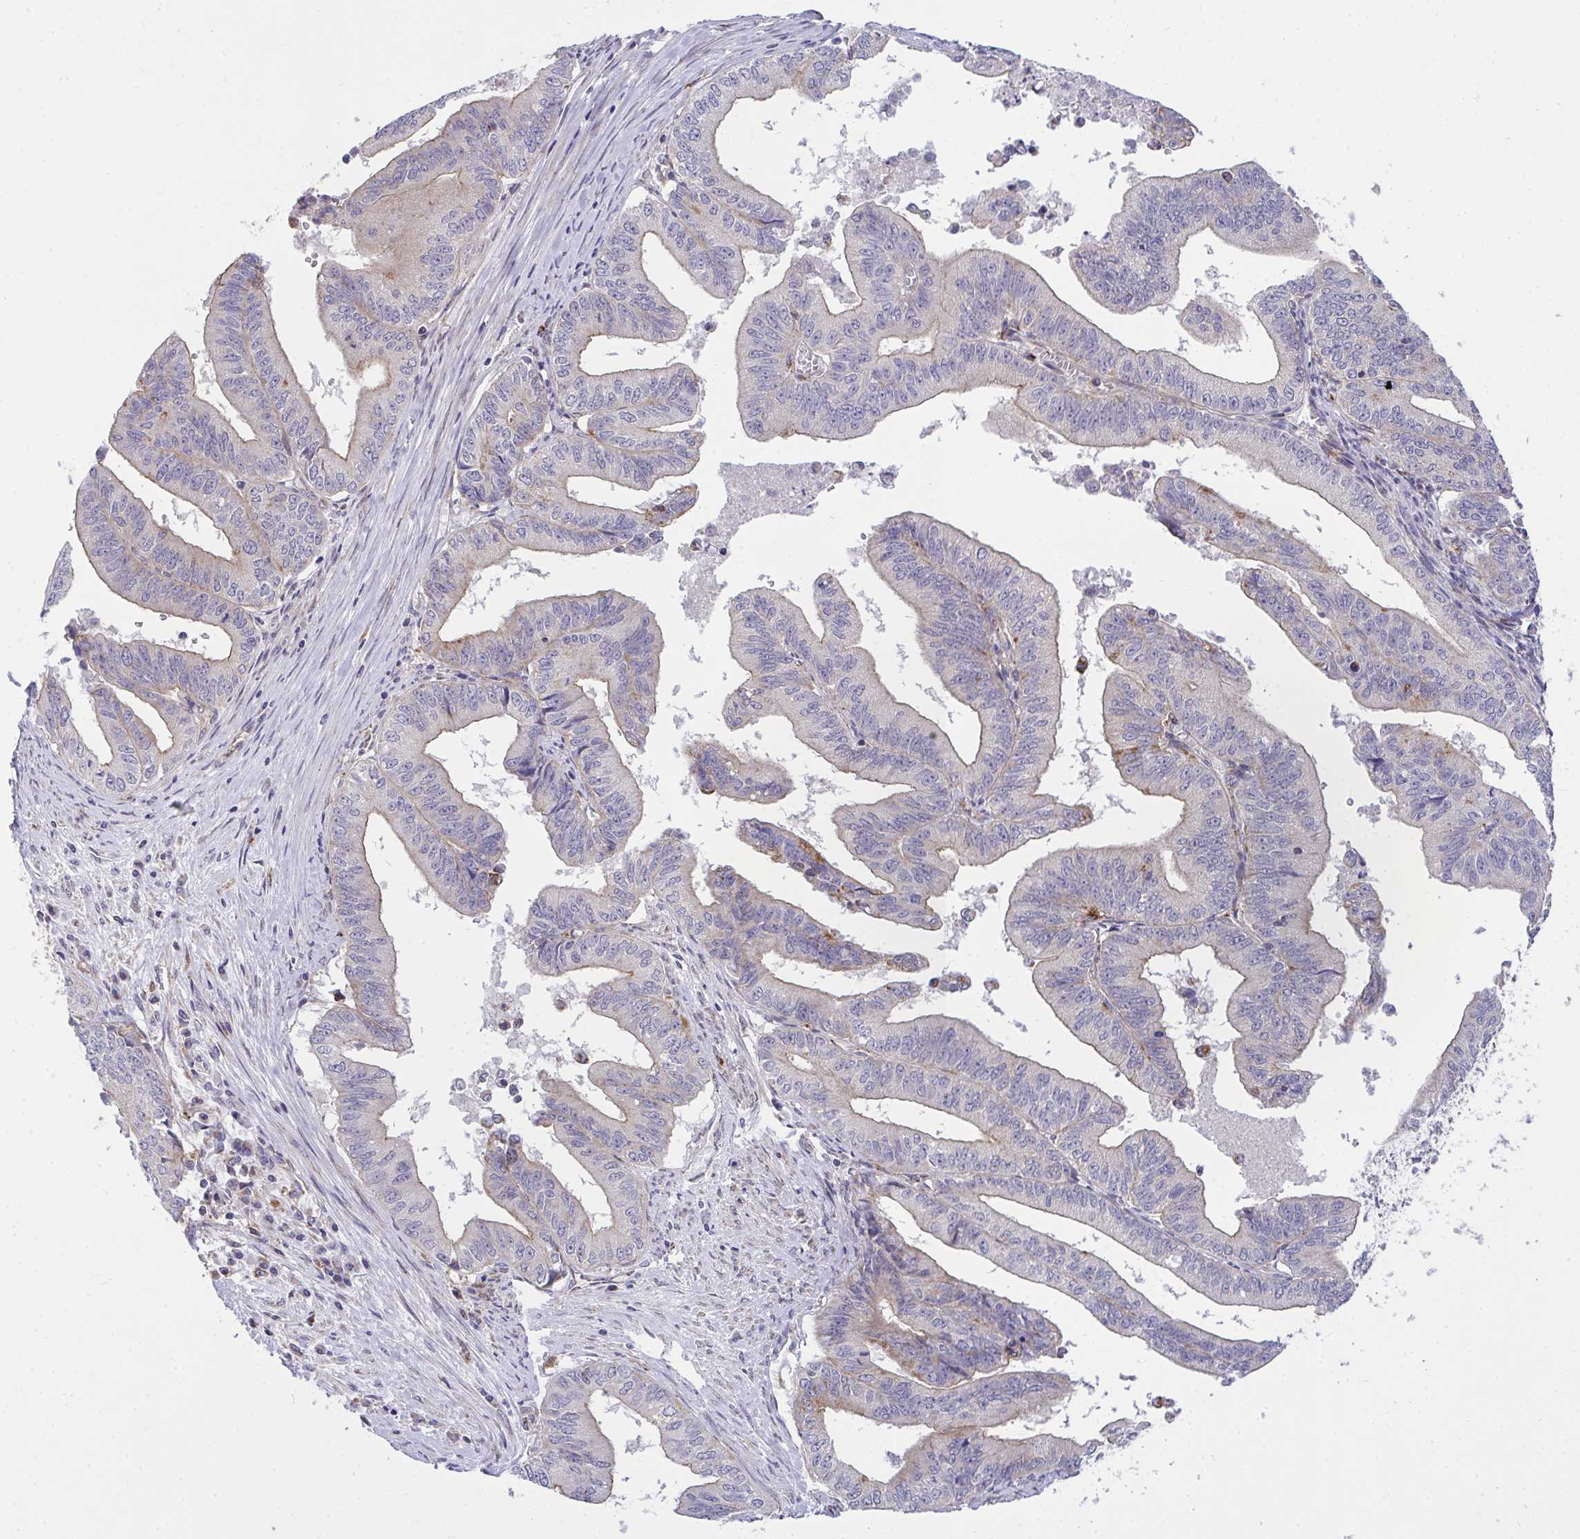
{"staining": {"intensity": "weak", "quantity": "<25%", "location": "cytoplasmic/membranous"}, "tissue": "endometrial cancer", "cell_type": "Tumor cells", "image_type": "cancer", "snomed": [{"axis": "morphology", "description": "Adenocarcinoma, NOS"}, {"axis": "topography", "description": "Endometrium"}], "caption": "An immunohistochemistry image of endometrial cancer (adenocarcinoma) is shown. There is no staining in tumor cells of endometrial cancer (adenocarcinoma).", "gene": "XAF1", "patient": {"sex": "female", "age": 65}}